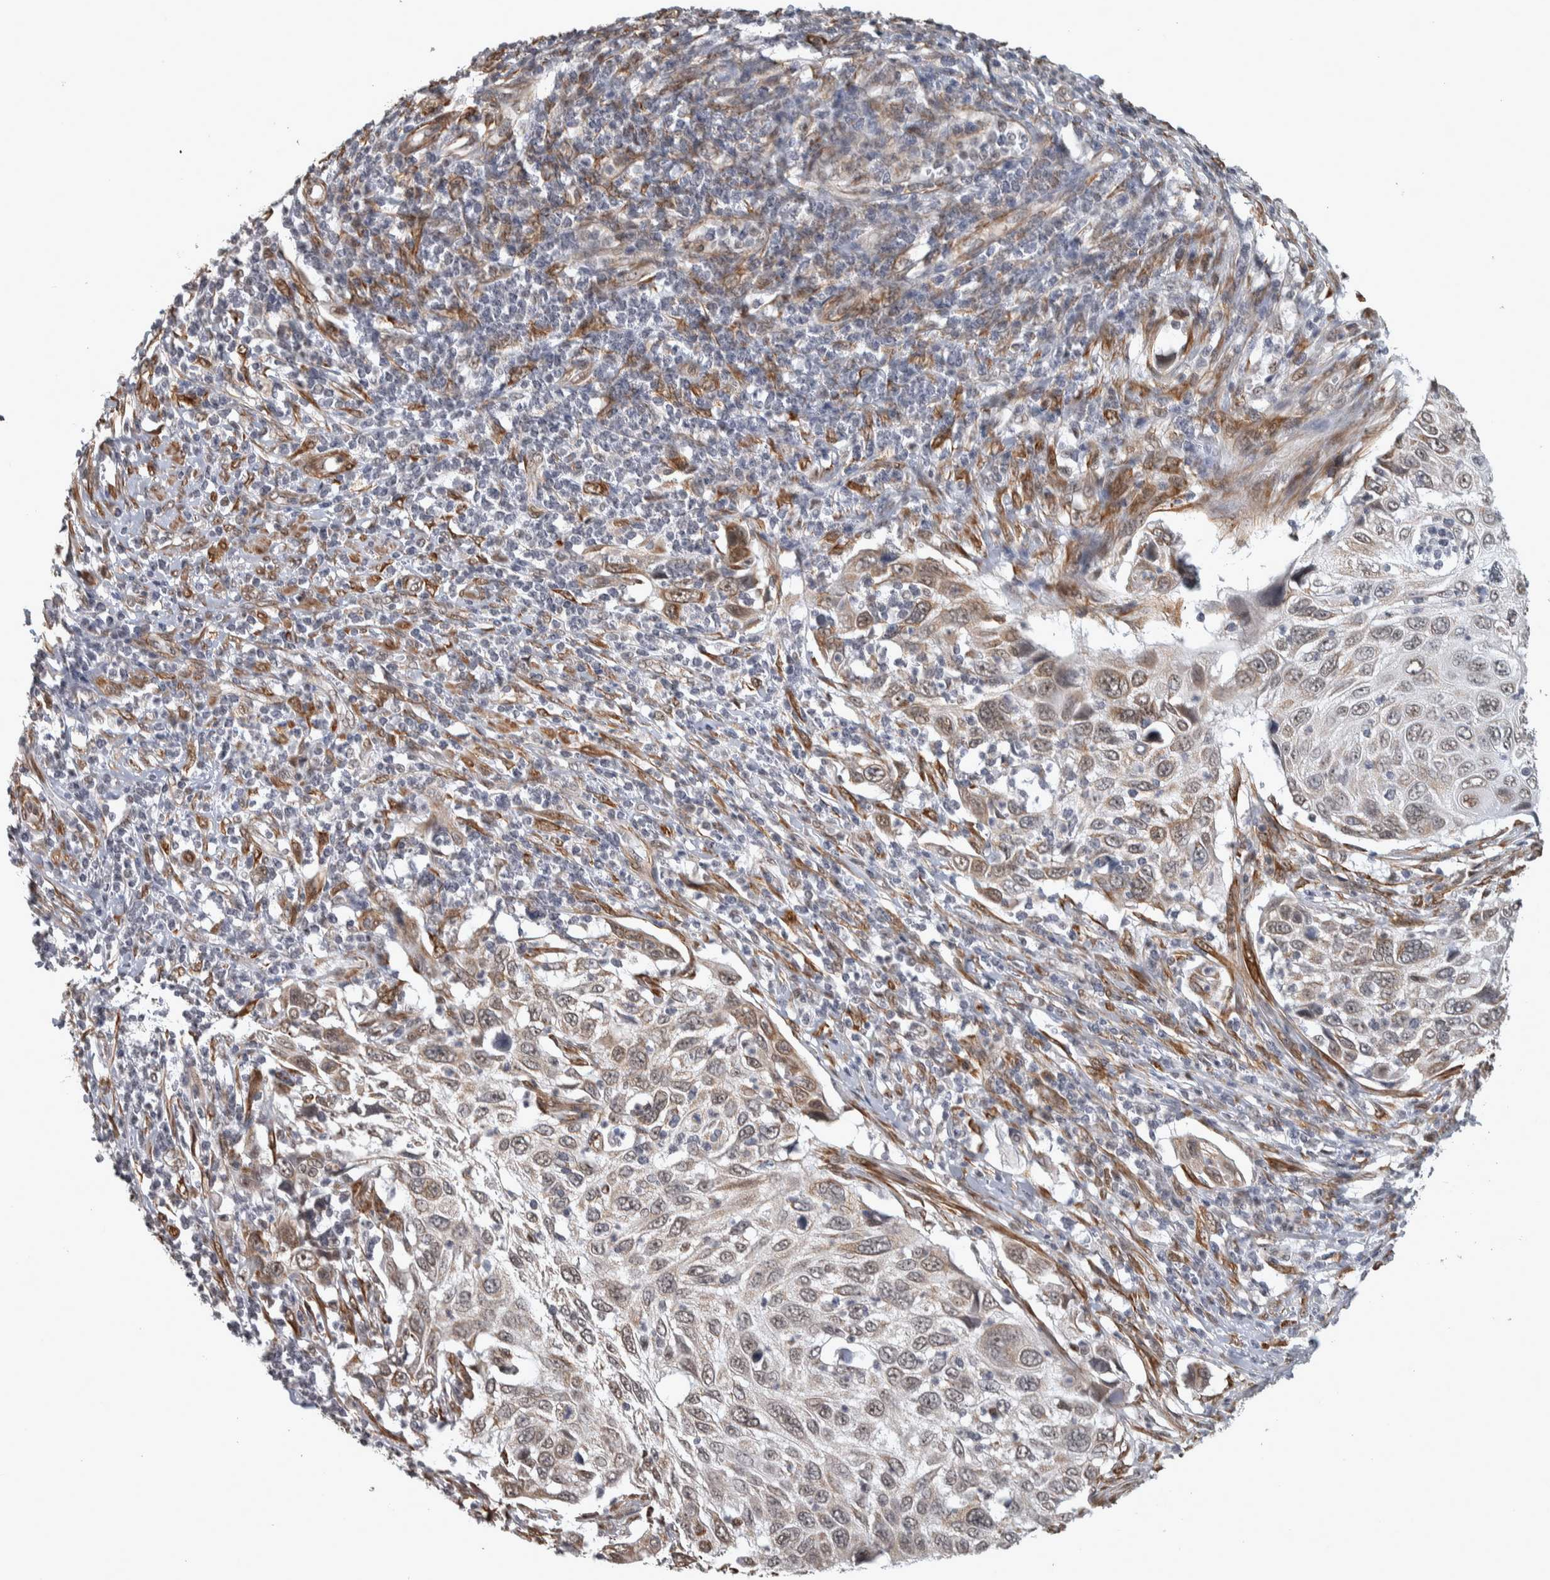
{"staining": {"intensity": "weak", "quantity": "<25%", "location": "nuclear"}, "tissue": "cervical cancer", "cell_type": "Tumor cells", "image_type": "cancer", "snomed": [{"axis": "morphology", "description": "Squamous cell carcinoma, NOS"}, {"axis": "topography", "description": "Cervix"}], "caption": "Cervical cancer (squamous cell carcinoma) was stained to show a protein in brown. There is no significant staining in tumor cells.", "gene": "DDX42", "patient": {"sex": "female", "age": 70}}